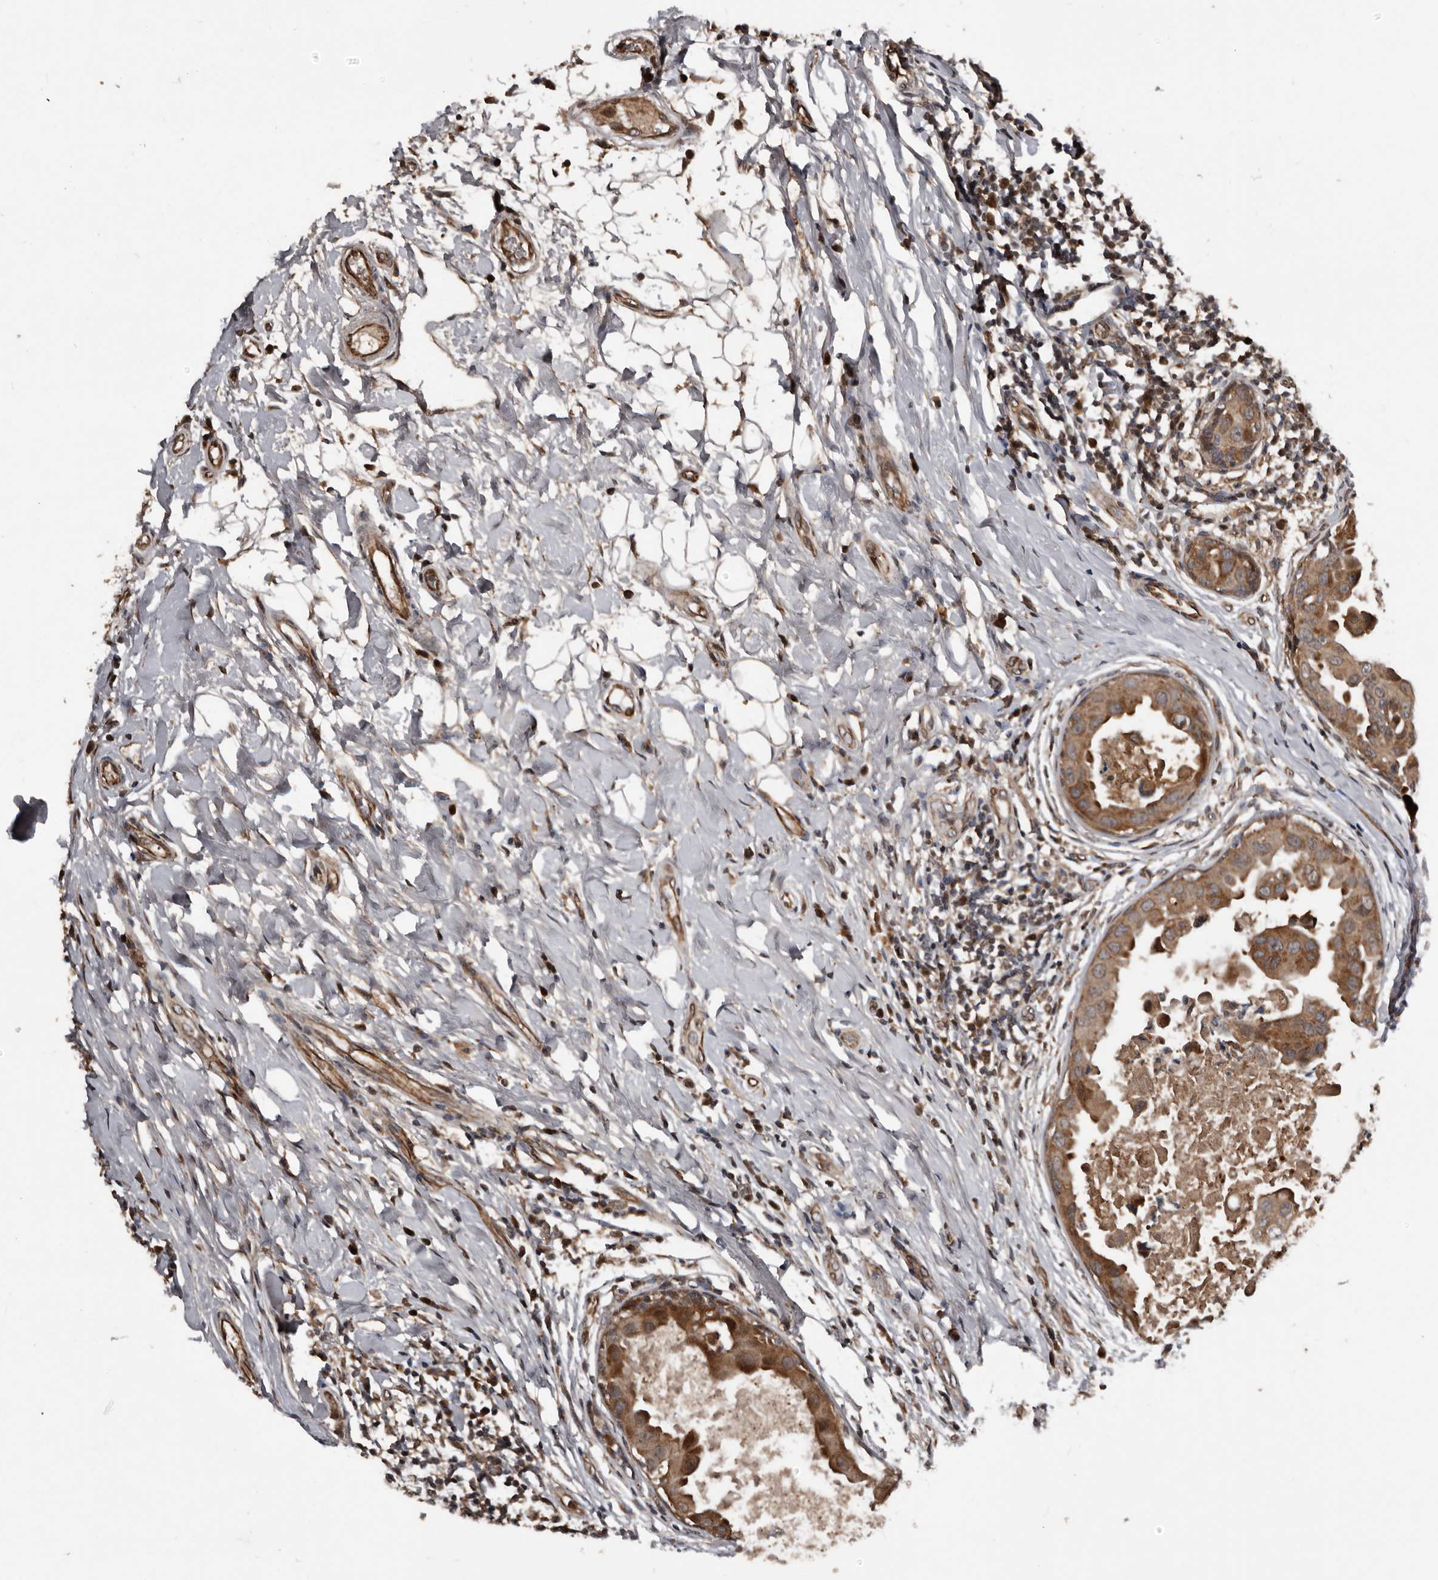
{"staining": {"intensity": "moderate", "quantity": ">75%", "location": "cytoplasmic/membranous"}, "tissue": "breast cancer", "cell_type": "Tumor cells", "image_type": "cancer", "snomed": [{"axis": "morphology", "description": "Duct carcinoma"}, {"axis": "topography", "description": "Breast"}], "caption": "Human breast infiltrating ductal carcinoma stained with a brown dye displays moderate cytoplasmic/membranous positive staining in approximately >75% of tumor cells.", "gene": "SERTAD4", "patient": {"sex": "female", "age": 27}}